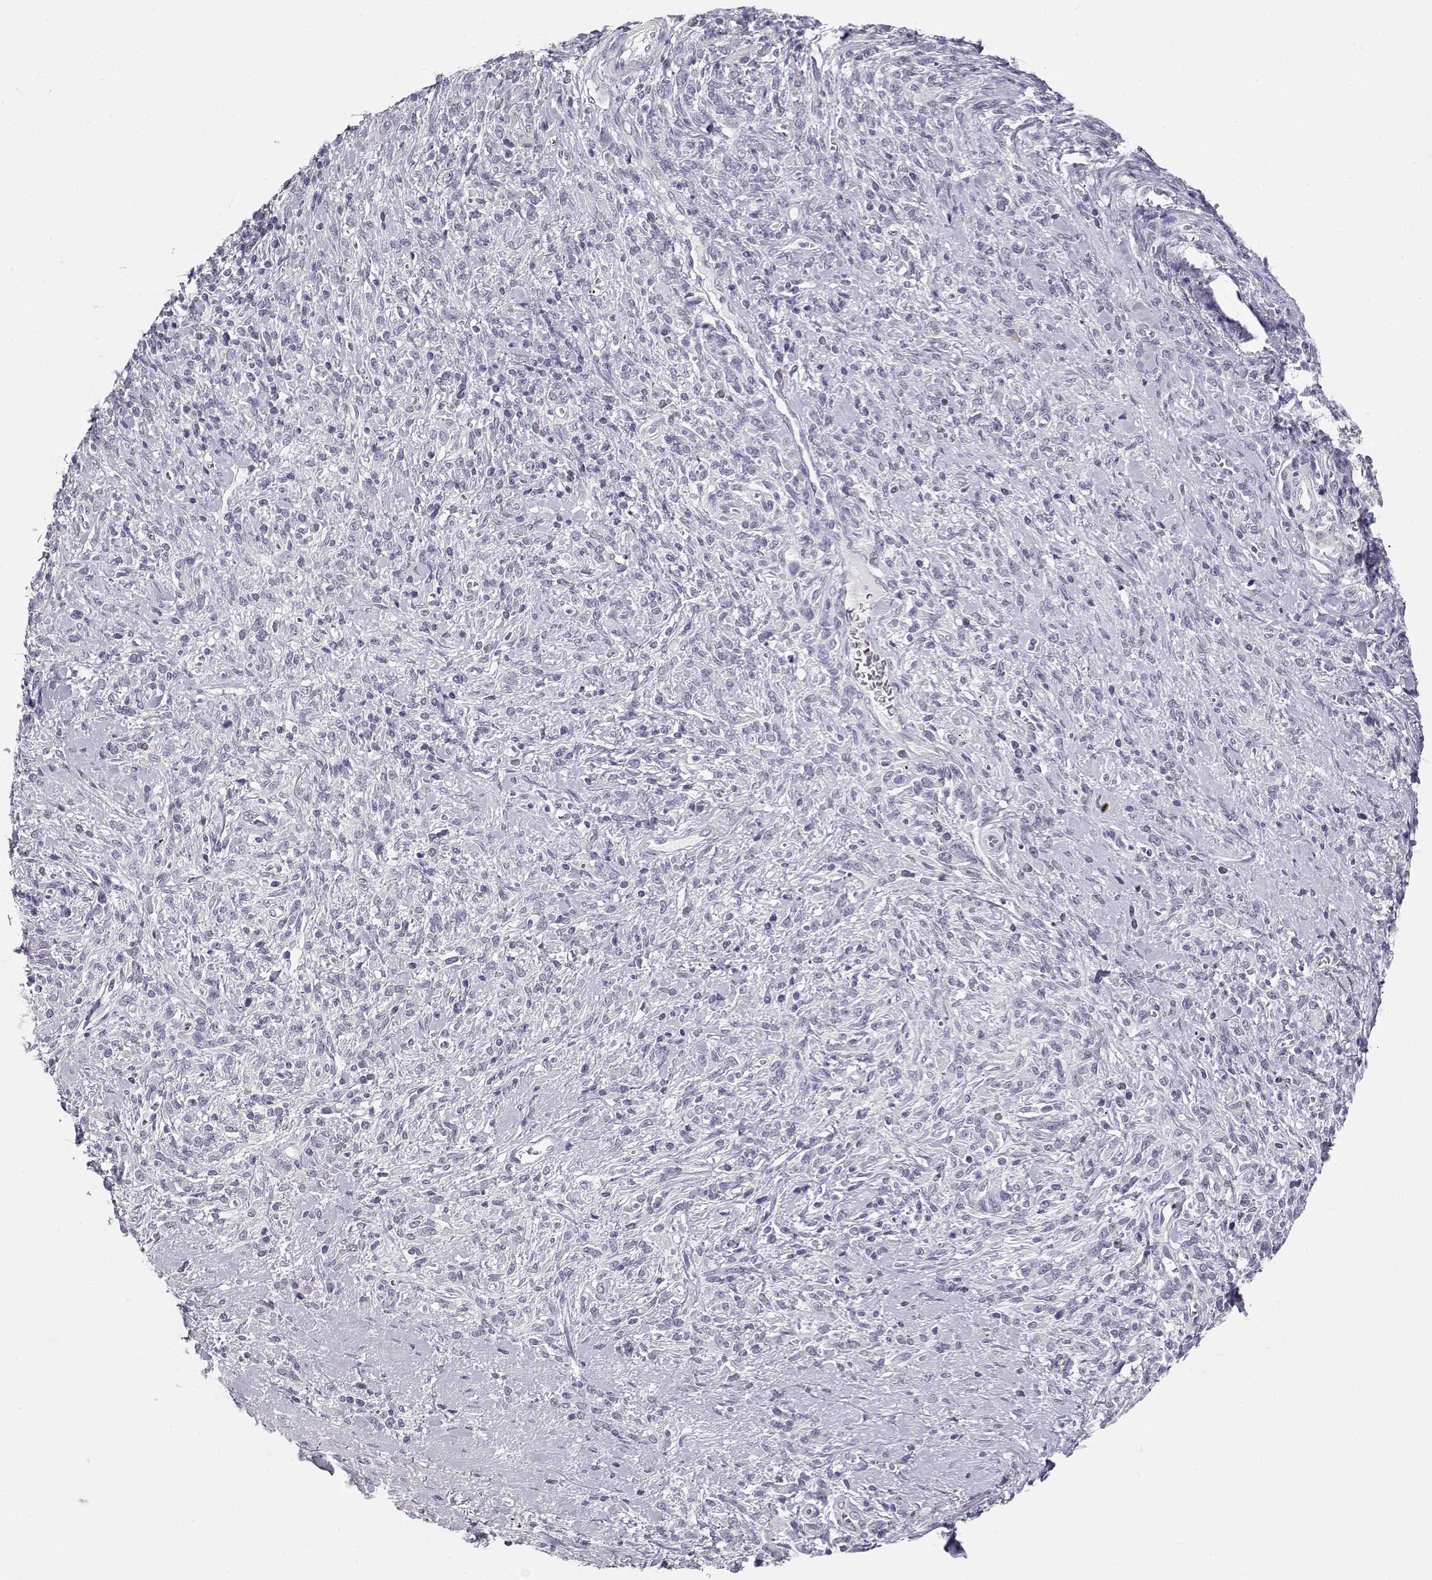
{"staining": {"intensity": "negative", "quantity": "none", "location": "none"}, "tissue": "stomach cancer", "cell_type": "Tumor cells", "image_type": "cancer", "snomed": [{"axis": "morphology", "description": "Adenocarcinoma, NOS"}, {"axis": "topography", "description": "Stomach"}], "caption": "Histopathology image shows no protein expression in tumor cells of stomach adenocarcinoma tissue.", "gene": "NUTM1", "patient": {"sex": "female", "age": 57}}